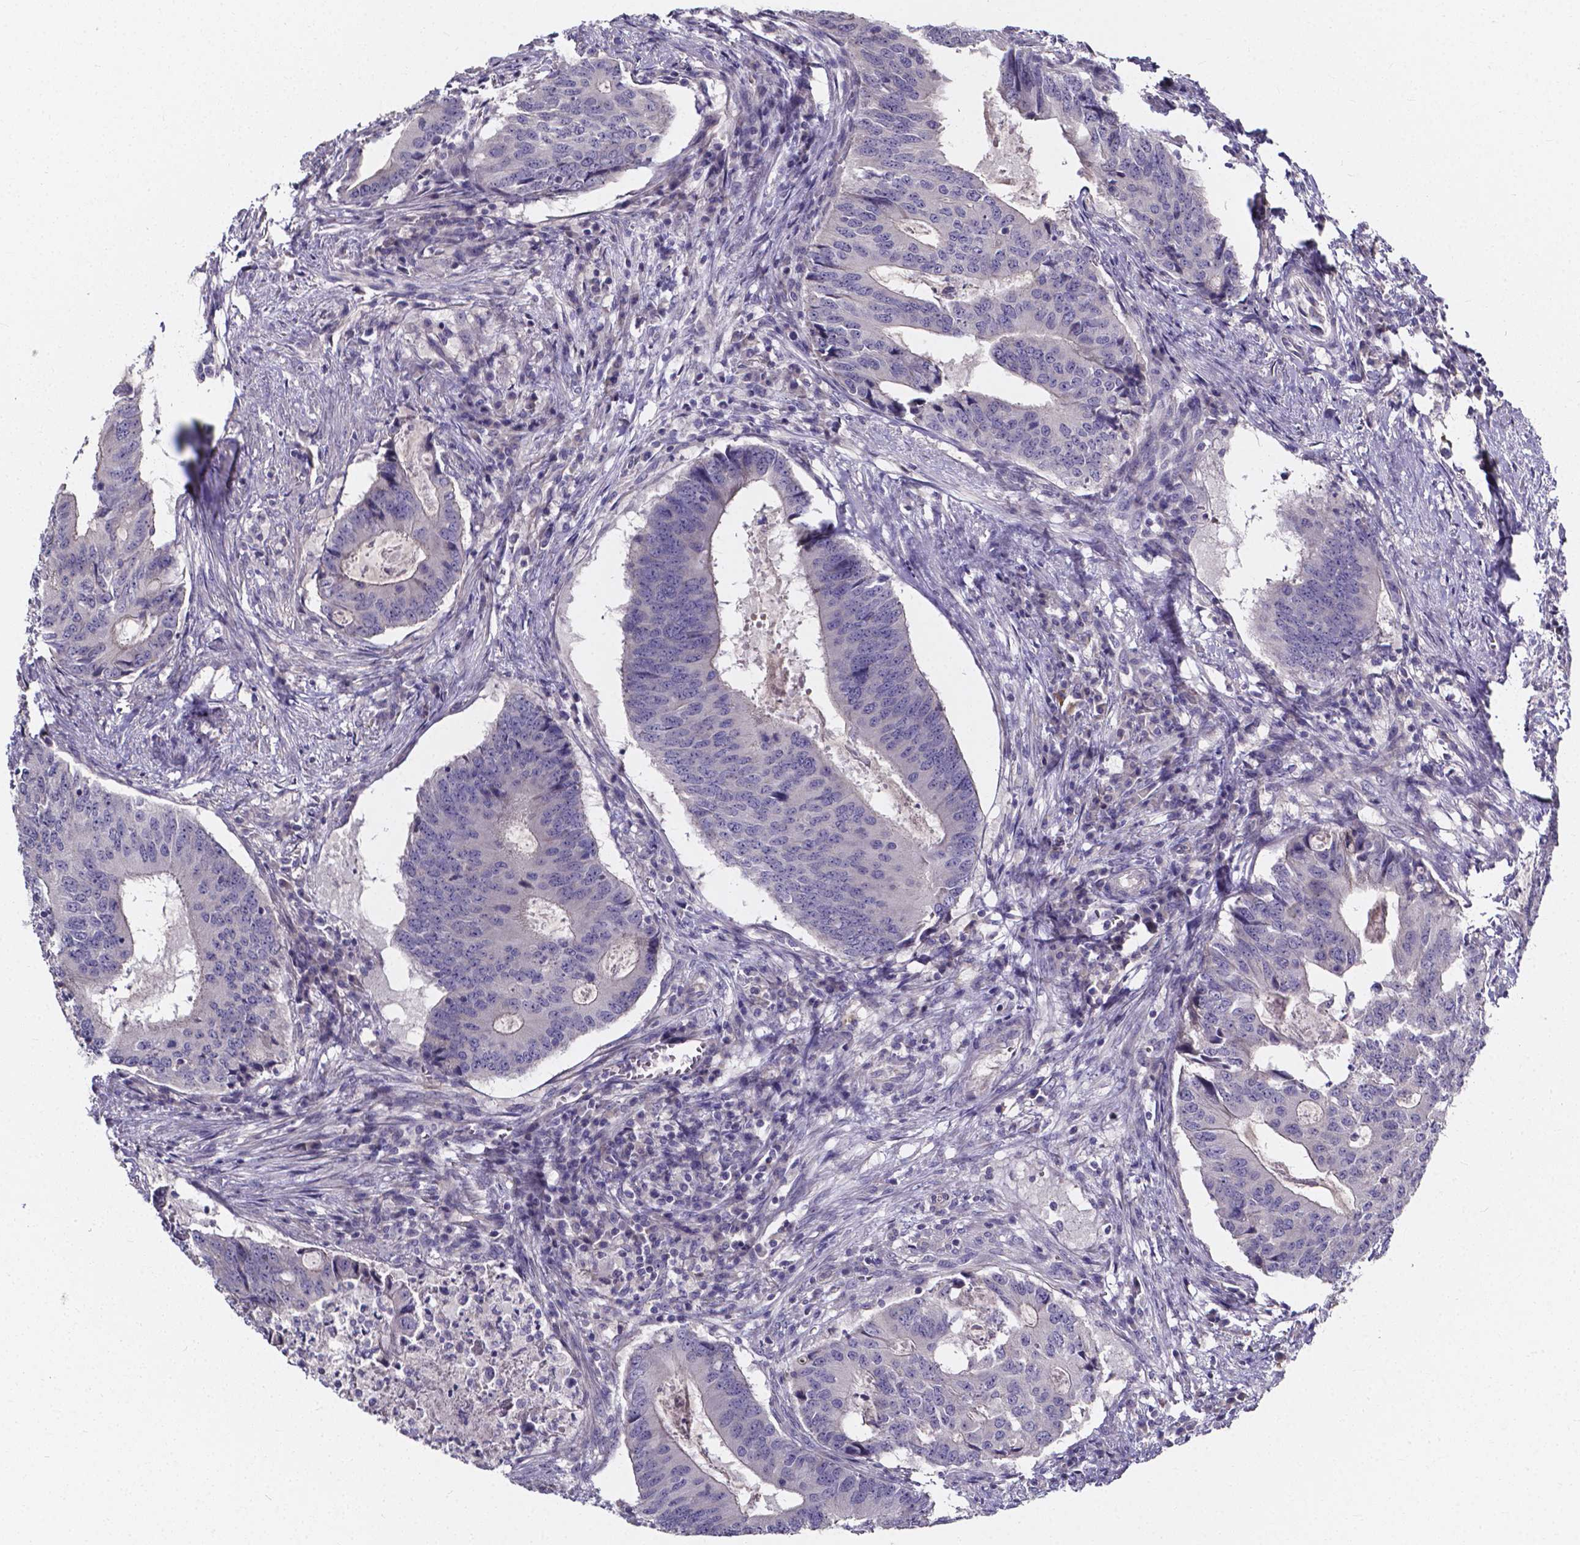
{"staining": {"intensity": "negative", "quantity": "none", "location": "none"}, "tissue": "colorectal cancer", "cell_type": "Tumor cells", "image_type": "cancer", "snomed": [{"axis": "morphology", "description": "Adenocarcinoma, NOS"}, {"axis": "topography", "description": "Colon"}], "caption": "Protein analysis of colorectal cancer reveals no significant staining in tumor cells. (DAB IHC visualized using brightfield microscopy, high magnification).", "gene": "CACNG8", "patient": {"sex": "male", "age": 67}}